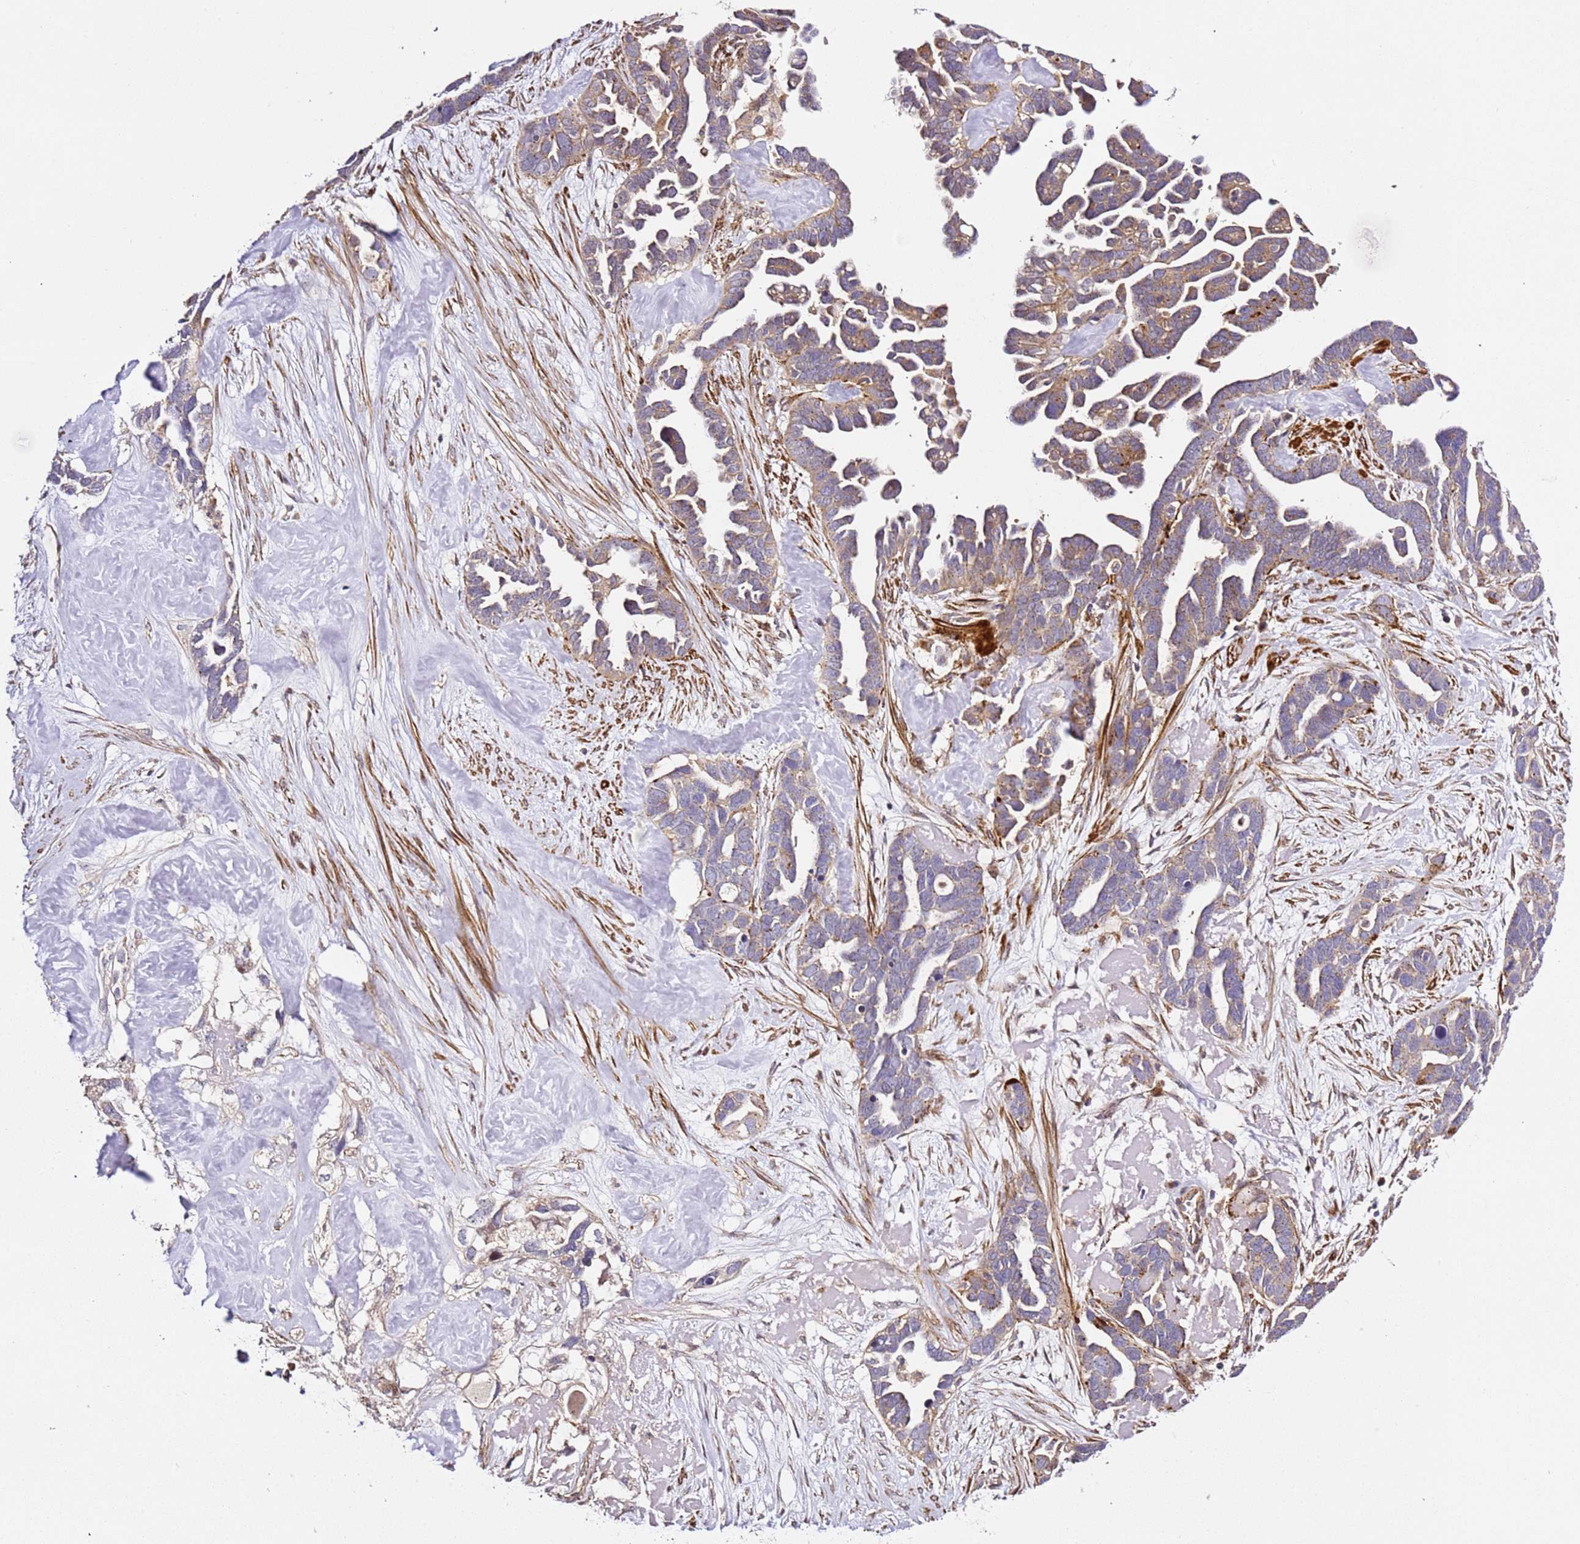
{"staining": {"intensity": "moderate", "quantity": "25%-75%", "location": "cytoplasmic/membranous"}, "tissue": "ovarian cancer", "cell_type": "Tumor cells", "image_type": "cancer", "snomed": [{"axis": "morphology", "description": "Cystadenocarcinoma, serous, NOS"}, {"axis": "topography", "description": "Ovary"}], "caption": "Immunohistochemistry histopathology image of neoplastic tissue: human serous cystadenocarcinoma (ovarian) stained using immunohistochemistry (IHC) exhibits medium levels of moderate protein expression localized specifically in the cytoplasmic/membranous of tumor cells, appearing as a cytoplasmic/membranous brown color.", "gene": "PVRIG", "patient": {"sex": "female", "age": 54}}